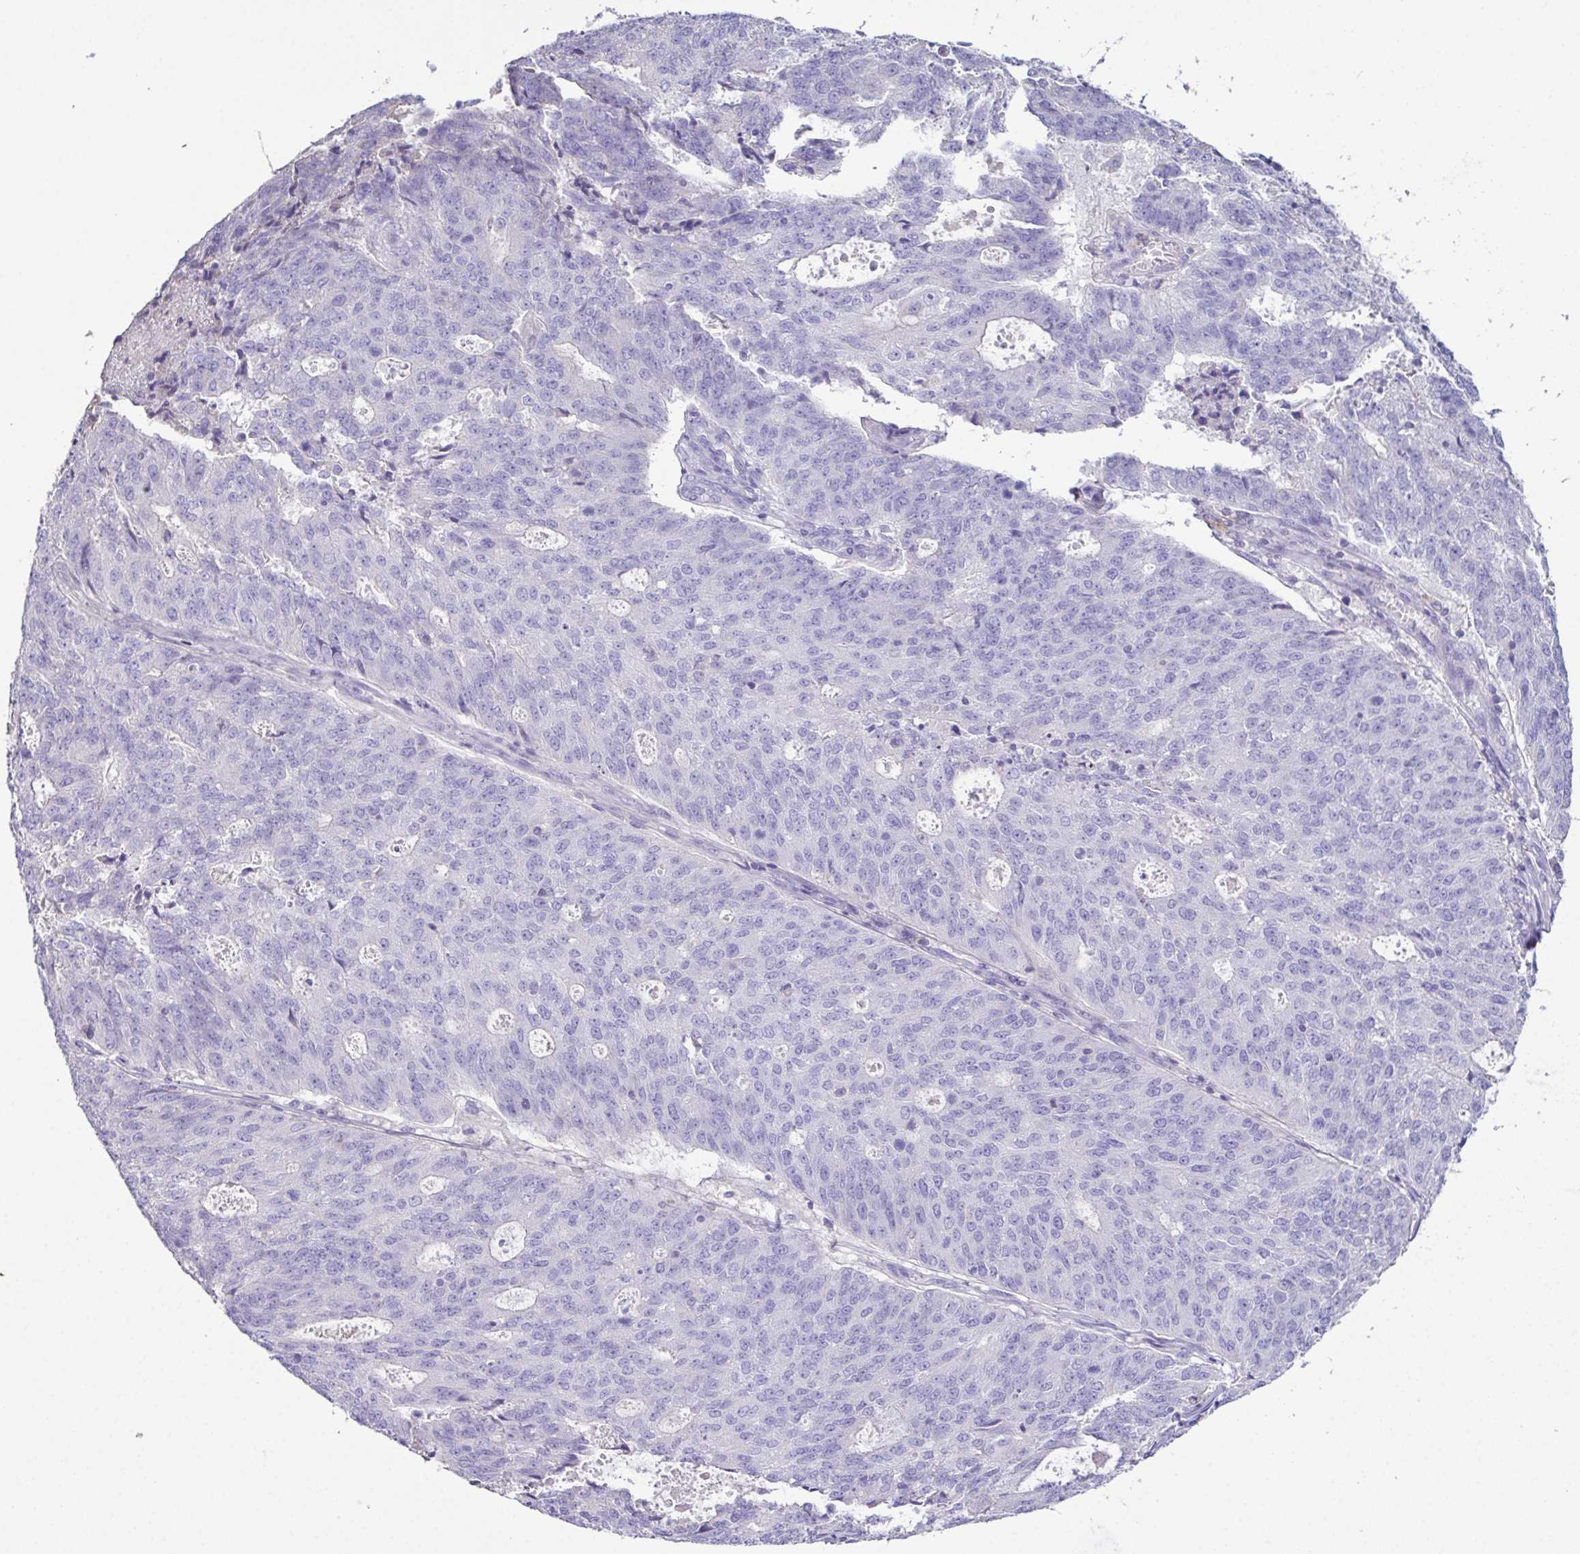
{"staining": {"intensity": "negative", "quantity": "none", "location": "none"}, "tissue": "endometrial cancer", "cell_type": "Tumor cells", "image_type": "cancer", "snomed": [{"axis": "morphology", "description": "Adenocarcinoma, NOS"}, {"axis": "topography", "description": "Endometrium"}], "caption": "A micrograph of human endometrial cancer (adenocarcinoma) is negative for staining in tumor cells.", "gene": "MARCO", "patient": {"sex": "female", "age": 82}}